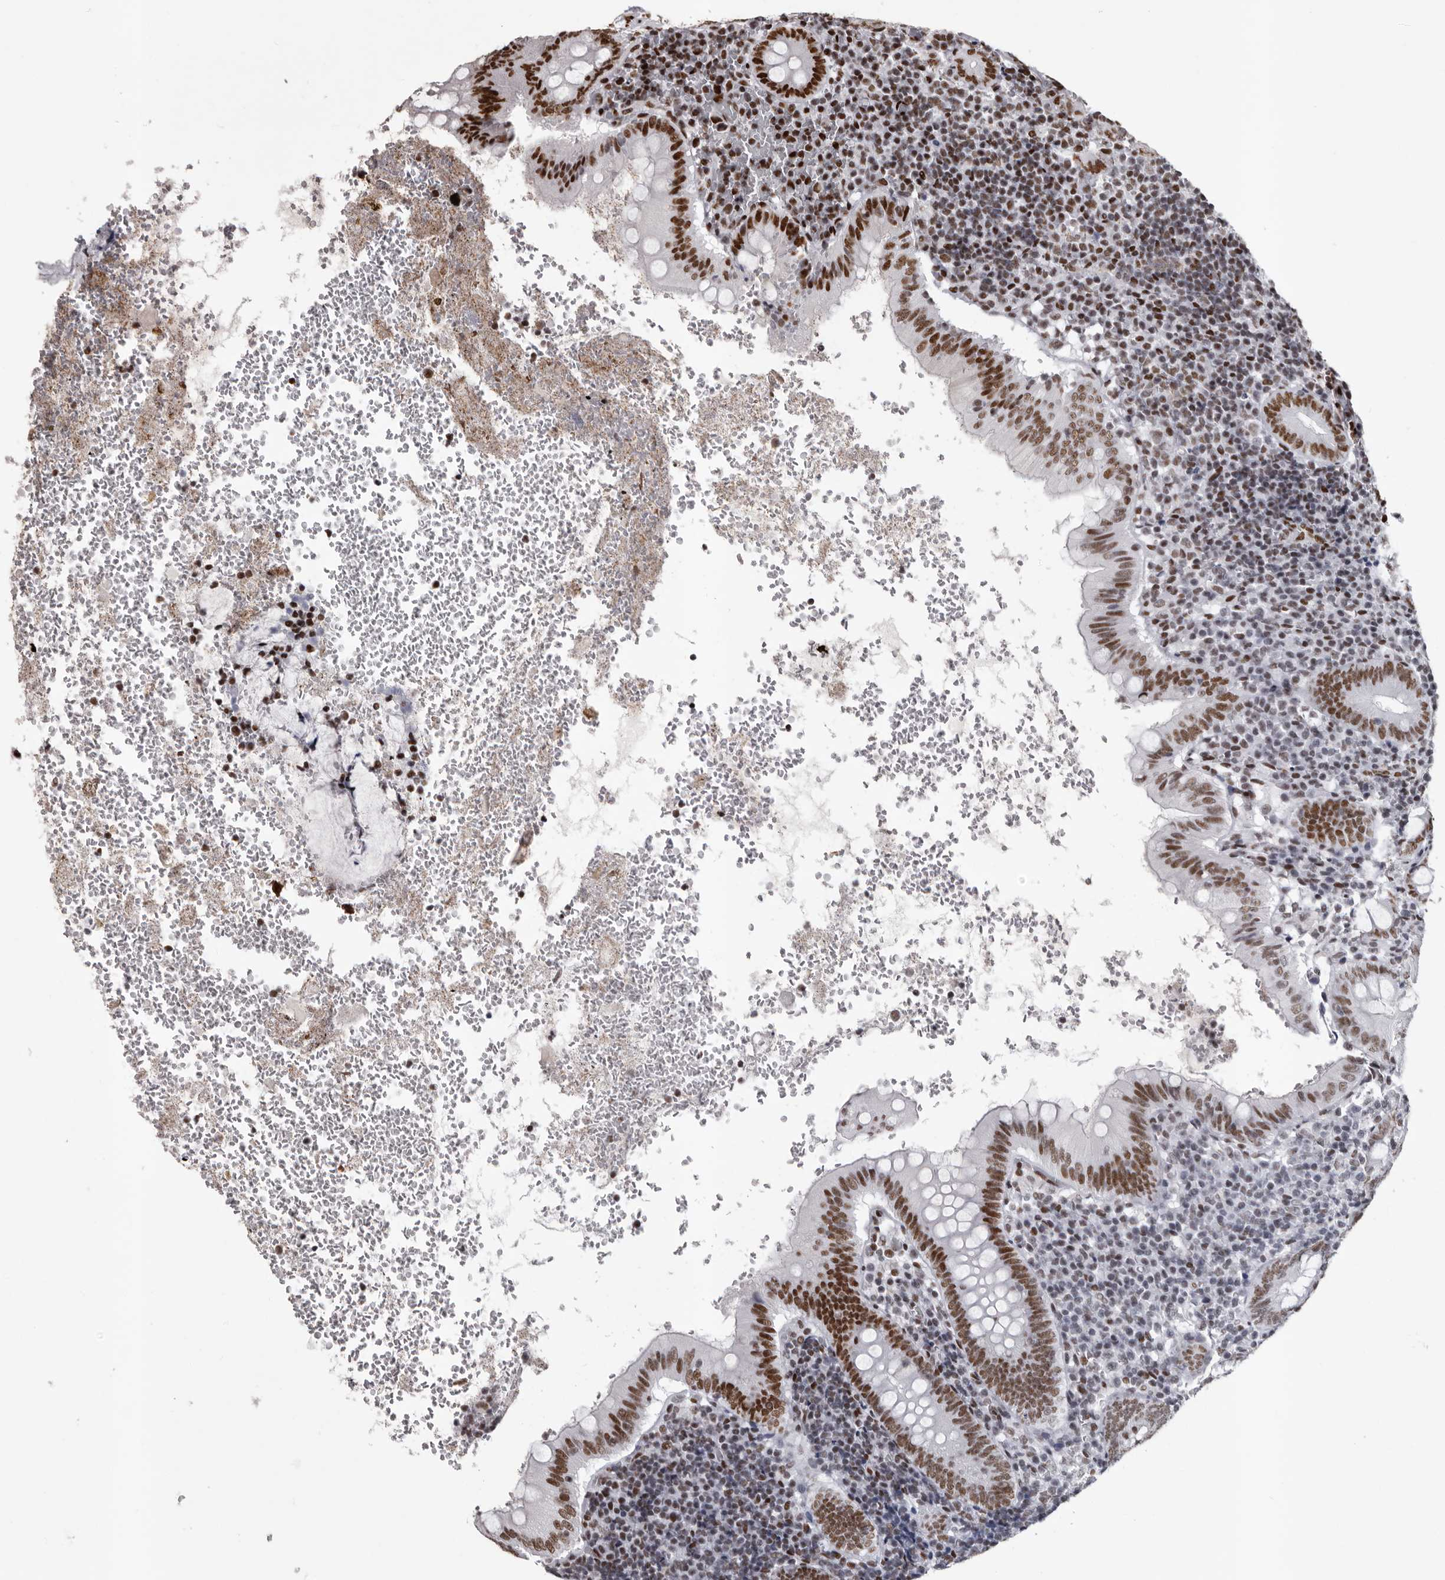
{"staining": {"intensity": "strong", "quantity": "25%-75%", "location": "nuclear"}, "tissue": "appendix", "cell_type": "Glandular cells", "image_type": "normal", "snomed": [{"axis": "morphology", "description": "Normal tissue, NOS"}, {"axis": "topography", "description": "Appendix"}], "caption": "Appendix stained with DAB immunohistochemistry (IHC) exhibits high levels of strong nuclear expression in approximately 25%-75% of glandular cells. (Brightfield microscopy of DAB IHC at high magnification).", "gene": "NUMA1", "patient": {"sex": "male", "age": 8}}